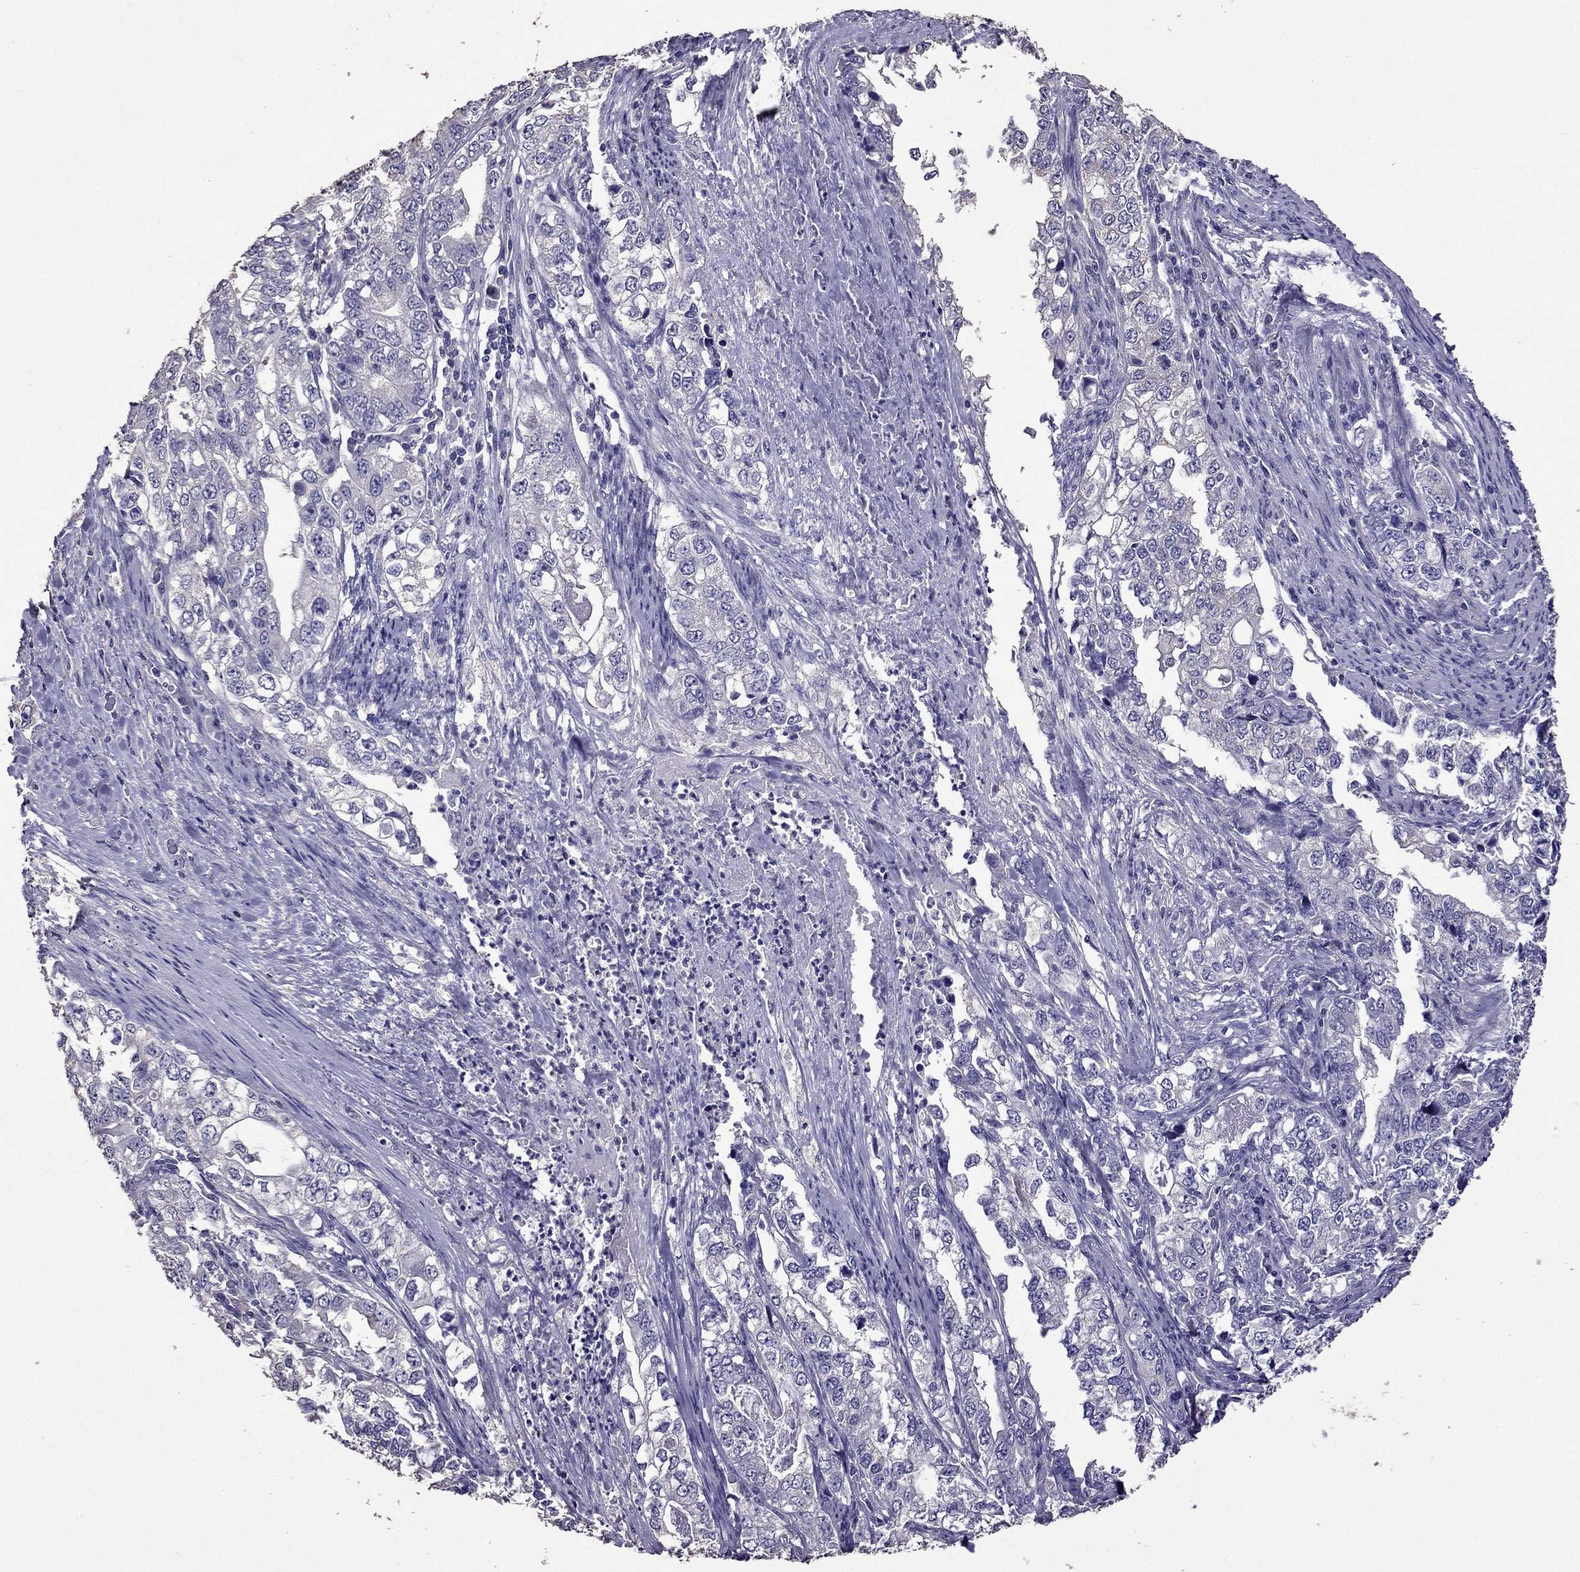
{"staining": {"intensity": "negative", "quantity": "none", "location": "none"}, "tissue": "stomach cancer", "cell_type": "Tumor cells", "image_type": "cancer", "snomed": [{"axis": "morphology", "description": "Adenocarcinoma, NOS"}, {"axis": "topography", "description": "Stomach, lower"}], "caption": "The immunohistochemistry photomicrograph has no significant positivity in tumor cells of adenocarcinoma (stomach) tissue.", "gene": "NKX3-1", "patient": {"sex": "female", "age": 72}}